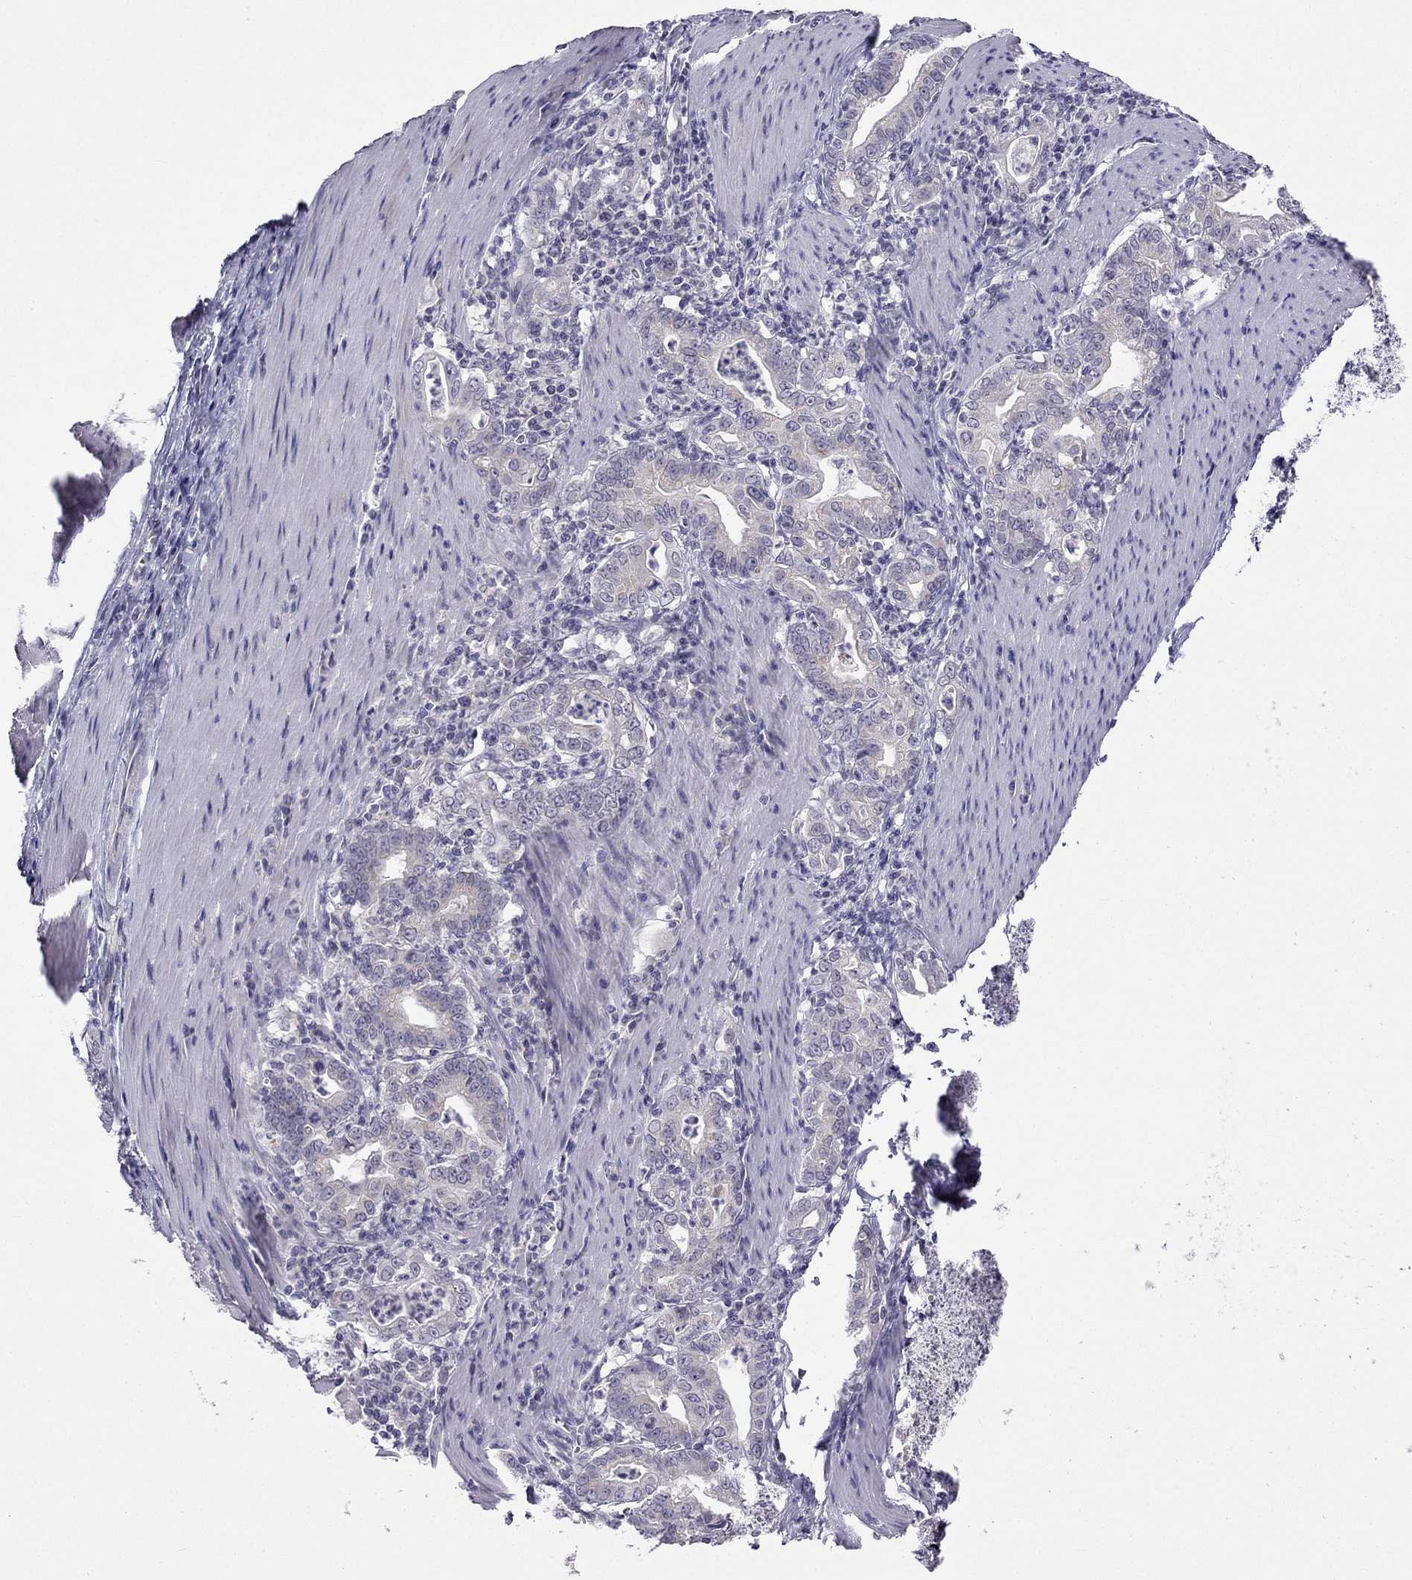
{"staining": {"intensity": "negative", "quantity": "none", "location": "none"}, "tissue": "stomach cancer", "cell_type": "Tumor cells", "image_type": "cancer", "snomed": [{"axis": "morphology", "description": "Adenocarcinoma, NOS"}, {"axis": "topography", "description": "Stomach, upper"}], "caption": "Stomach adenocarcinoma was stained to show a protein in brown. There is no significant staining in tumor cells.", "gene": "C5orf49", "patient": {"sex": "female", "age": 79}}